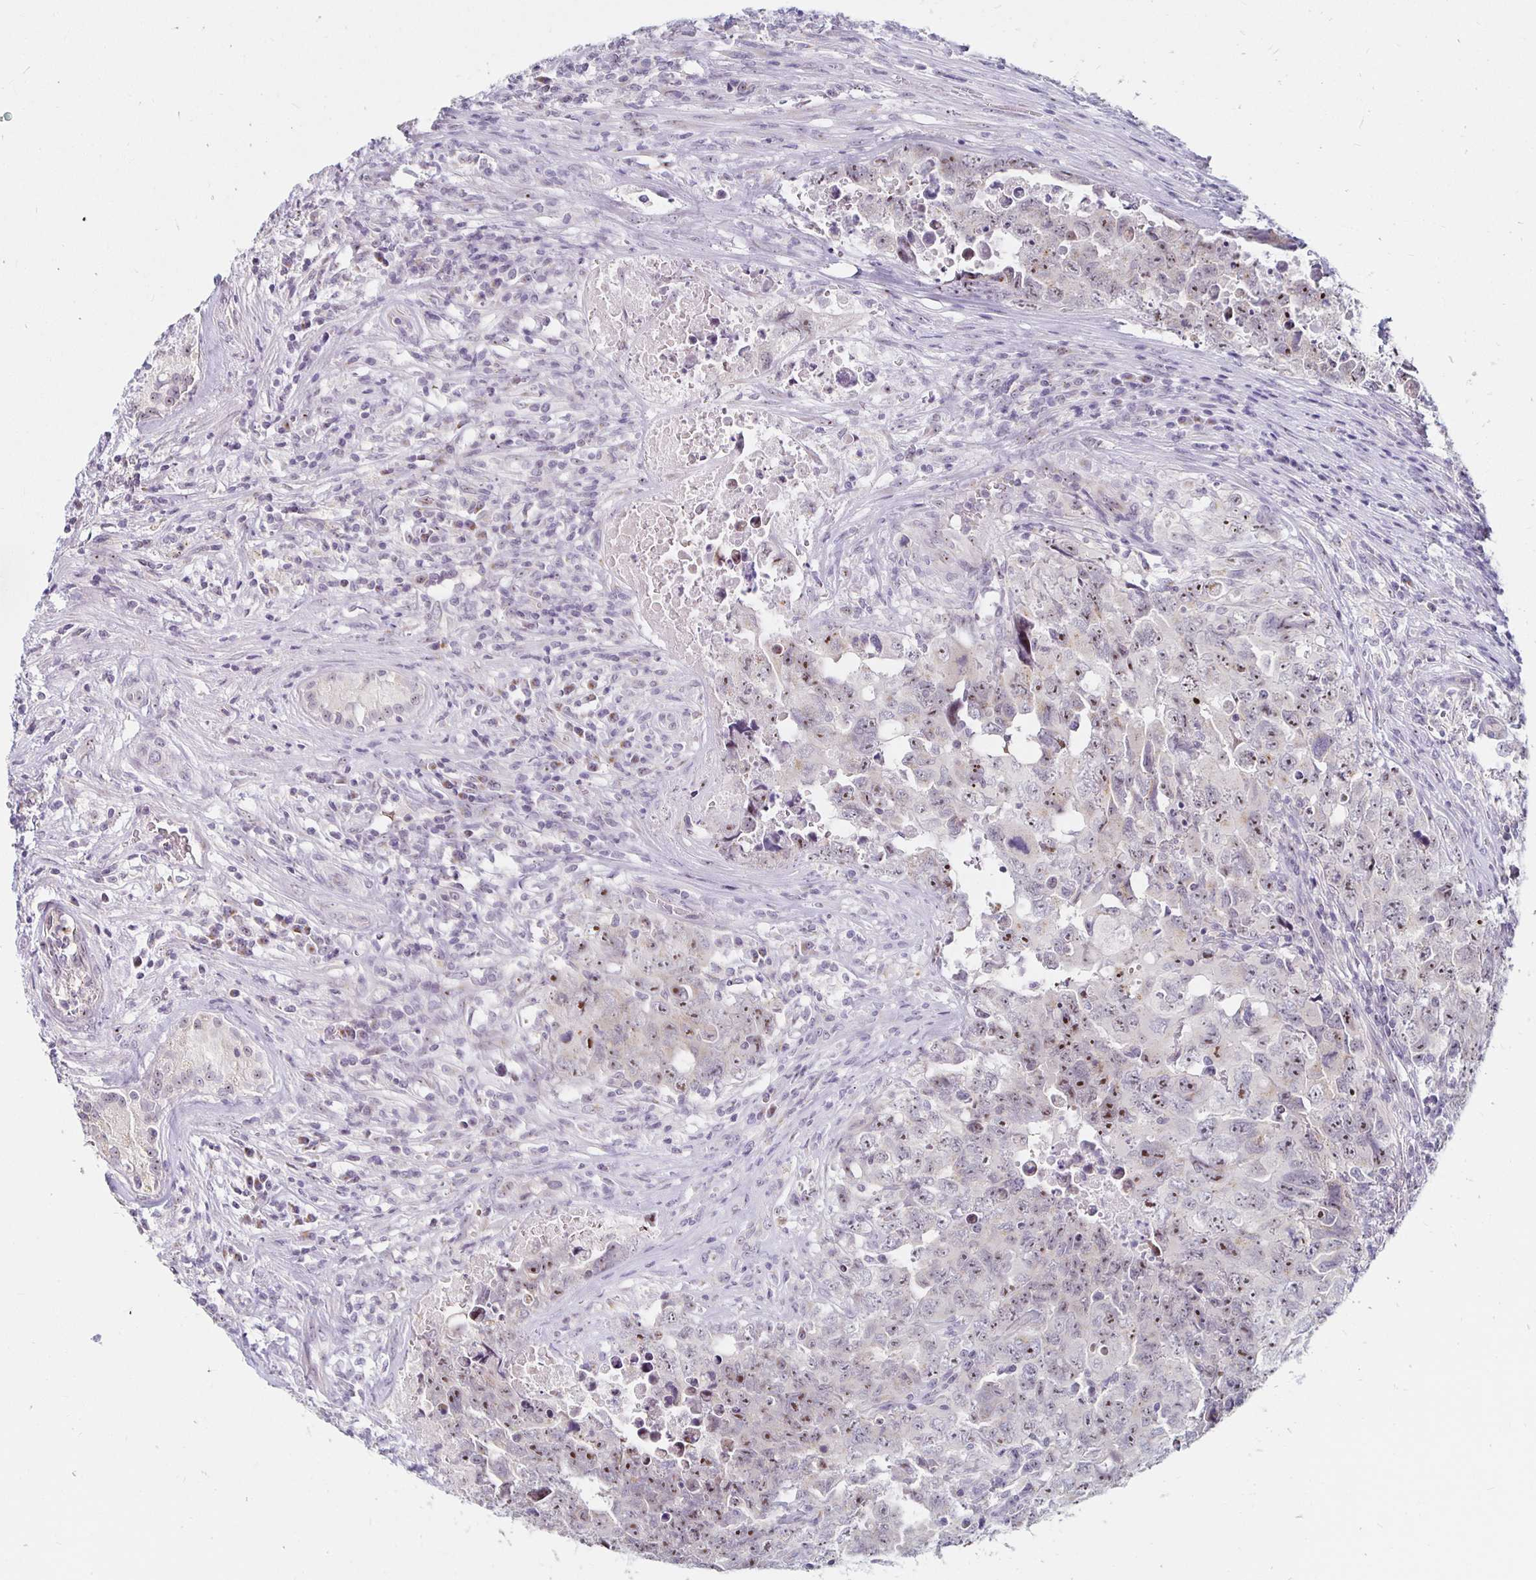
{"staining": {"intensity": "moderate", "quantity": ">75%", "location": "nuclear"}, "tissue": "testis cancer", "cell_type": "Tumor cells", "image_type": "cancer", "snomed": [{"axis": "morphology", "description": "Carcinoma, Embryonal, NOS"}, {"axis": "topography", "description": "Testis"}], "caption": "Testis cancer stained for a protein (brown) demonstrates moderate nuclear positive expression in approximately >75% of tumor cells.", "gene": "NUP85", "patient": {"sex": "male", "age": 24}}